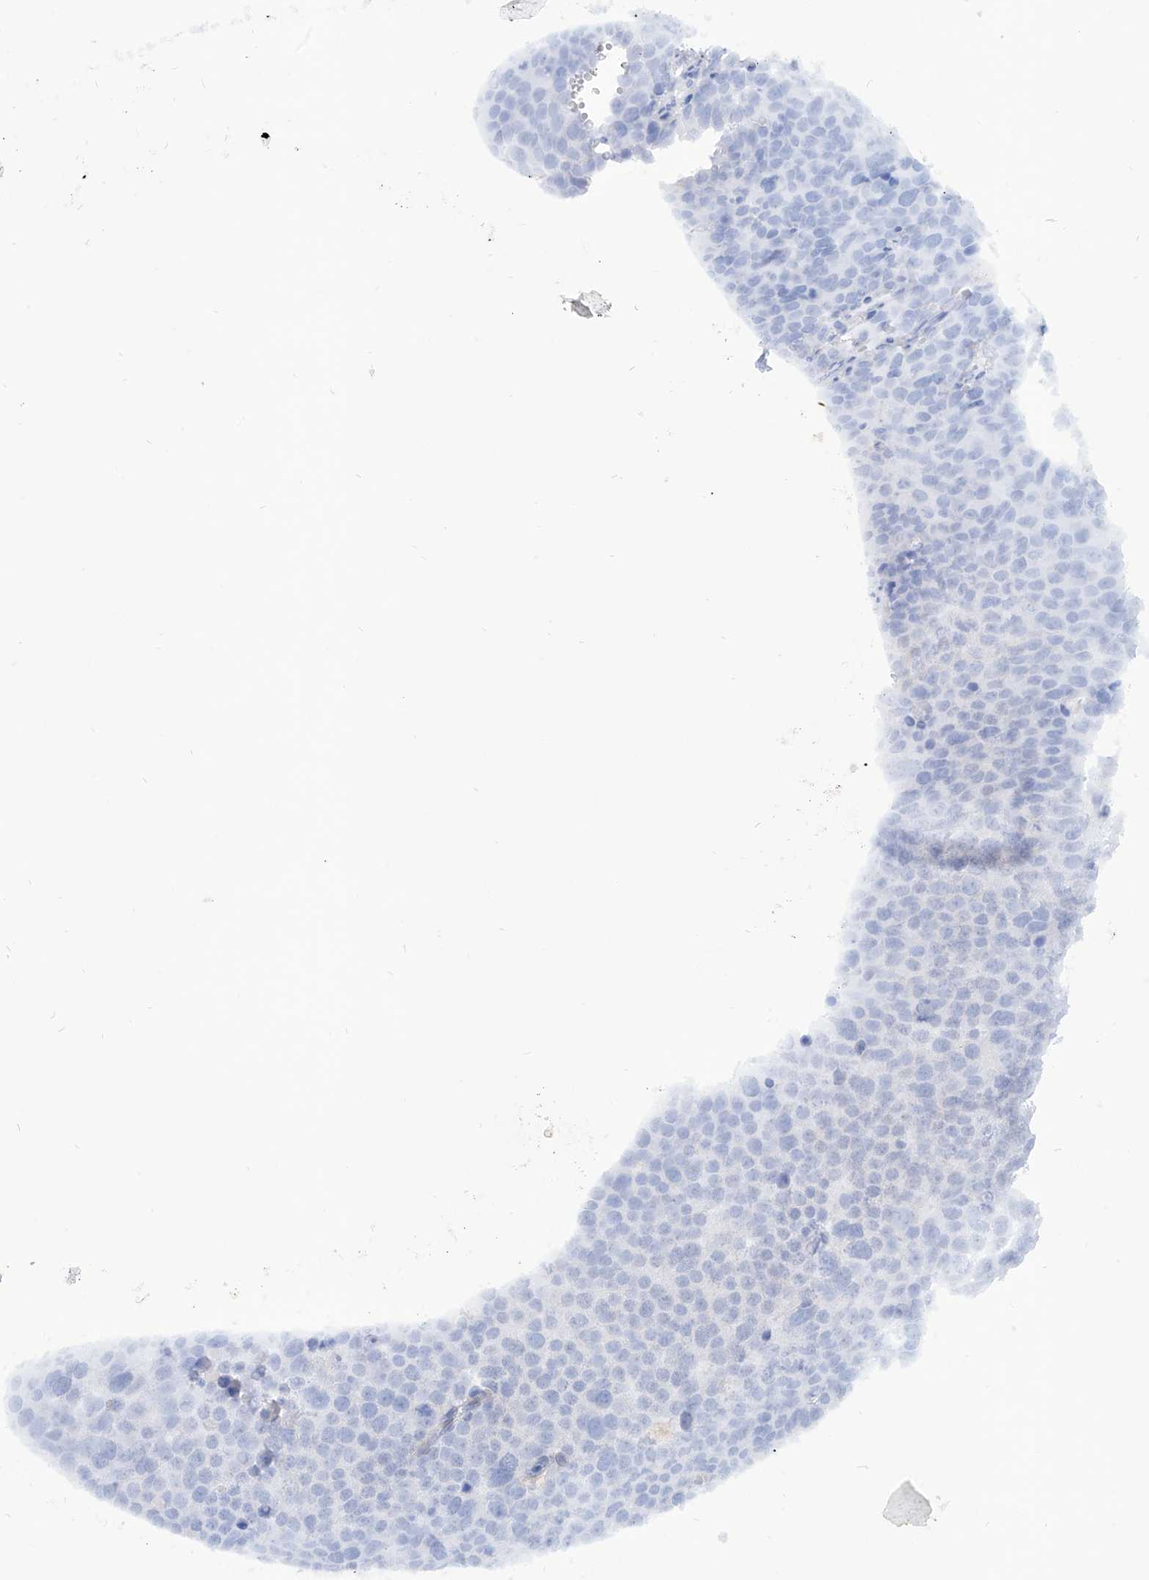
{"staining": {"intensity": "negative", "quantity": "none", "location": "none"}, "tissue": "testis cancer", "cell_type": "Tumor cells", "image_type": "cancer", "snomed": [{"axis": "morphology", "description": "Seminoma, NOS"}, {"axis": "topography", "description": "Testis"}], "caption": "Immunohistochemistry (IHC) histopathology image of testis seminoma stained for a protein (brown), which demonstrates no expression in tumor cells.", "gene": "PDXK", "patient": {"sex": "male", "age": 71}}